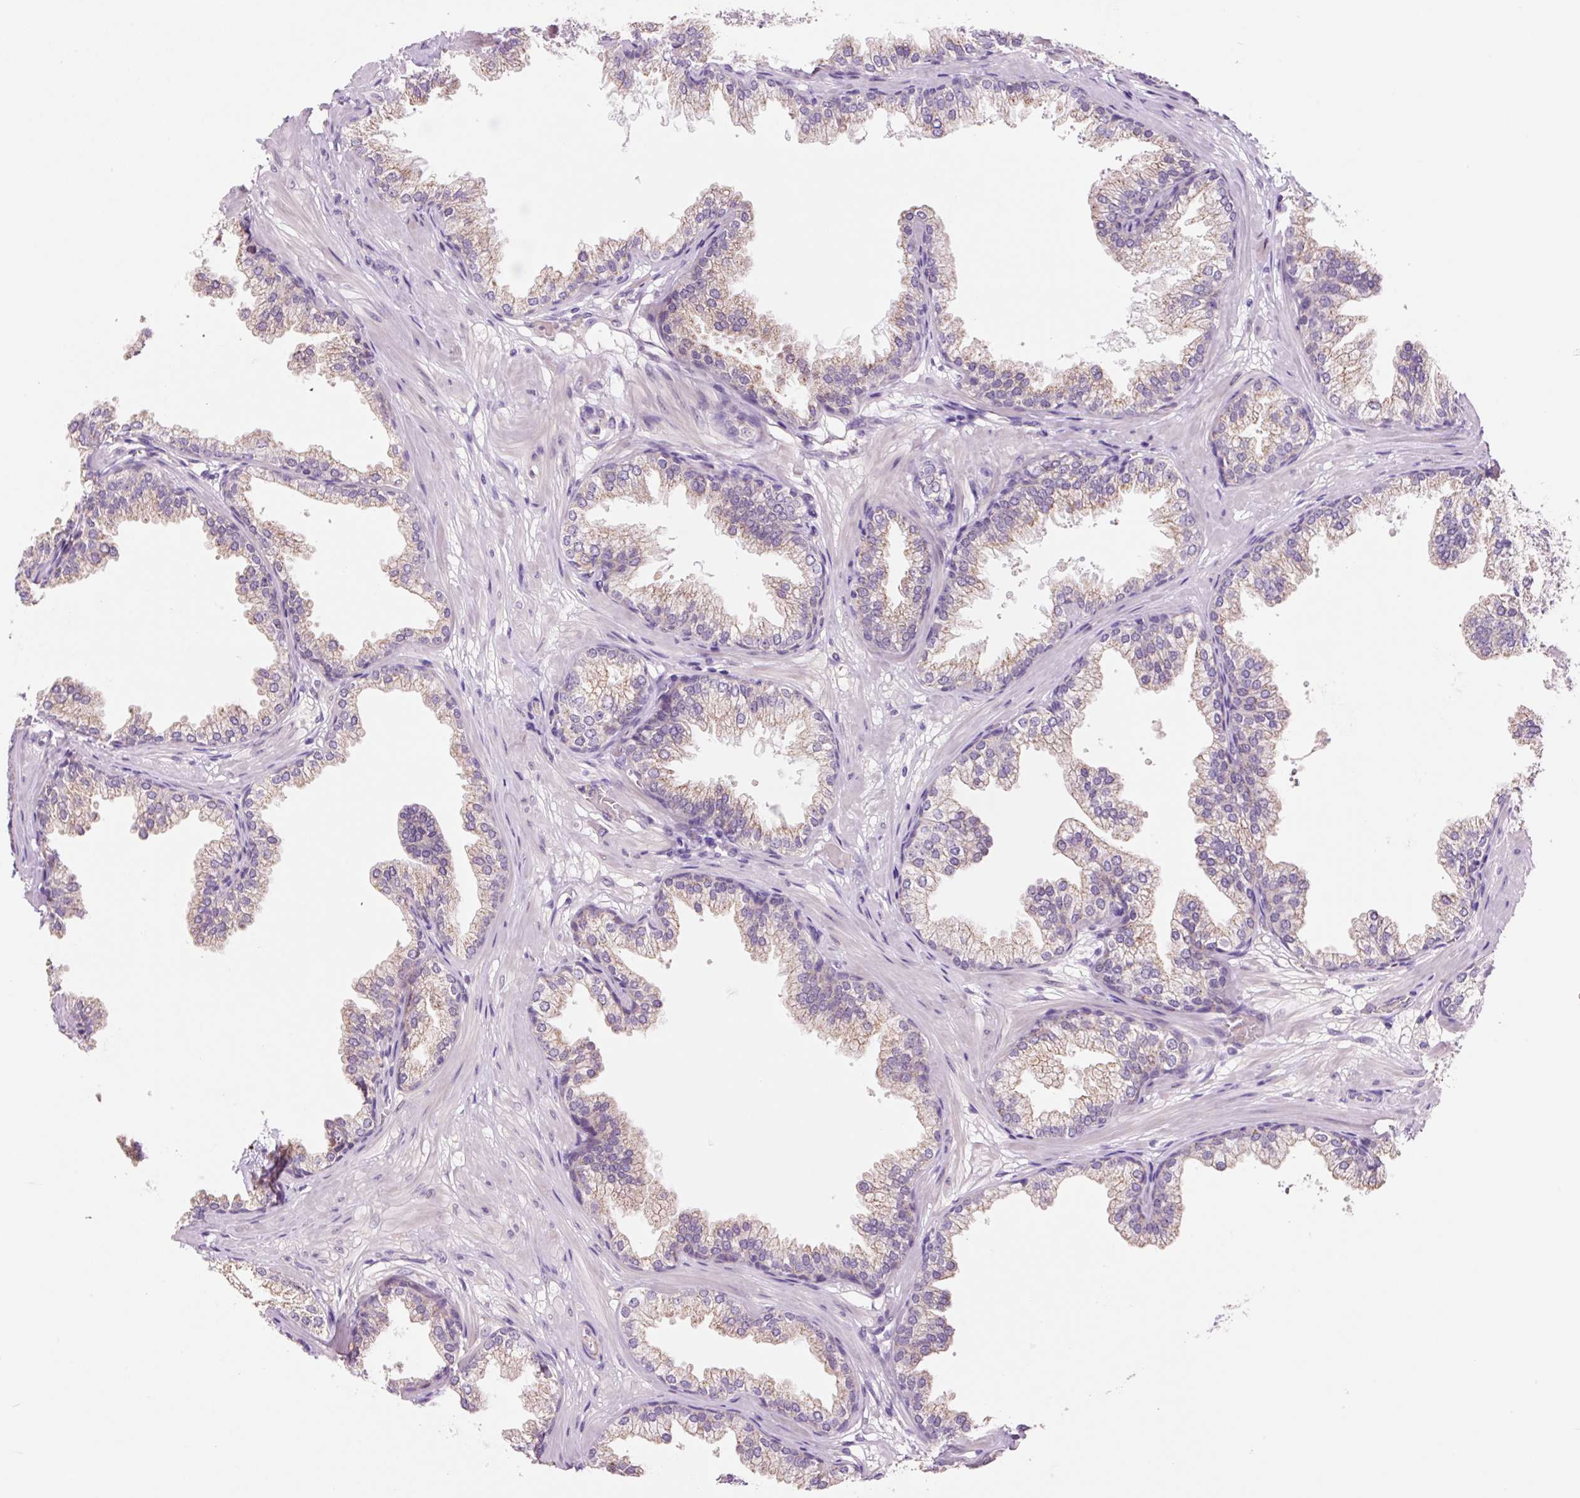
{"staining": {"intensity": "weak", "quantity": "25%-75%", "location": "cytoplasmic/membranous"}, "tissue": "prostate", "cell_type": "Glandular cells", "image_type": "normal", "snomed": [{"axis": "morphology", "description": "Normal tissue, NOS"}, {"axis": "topography", "description": "Prostate"}], "caption": "Prostate stained with a brown dye reveals weak cytoplasmic/membranous positive positivity in about 25%-75% of glandular cells.", "gene": "PCK2", "patient": {"sex": "male", "age": 37}}